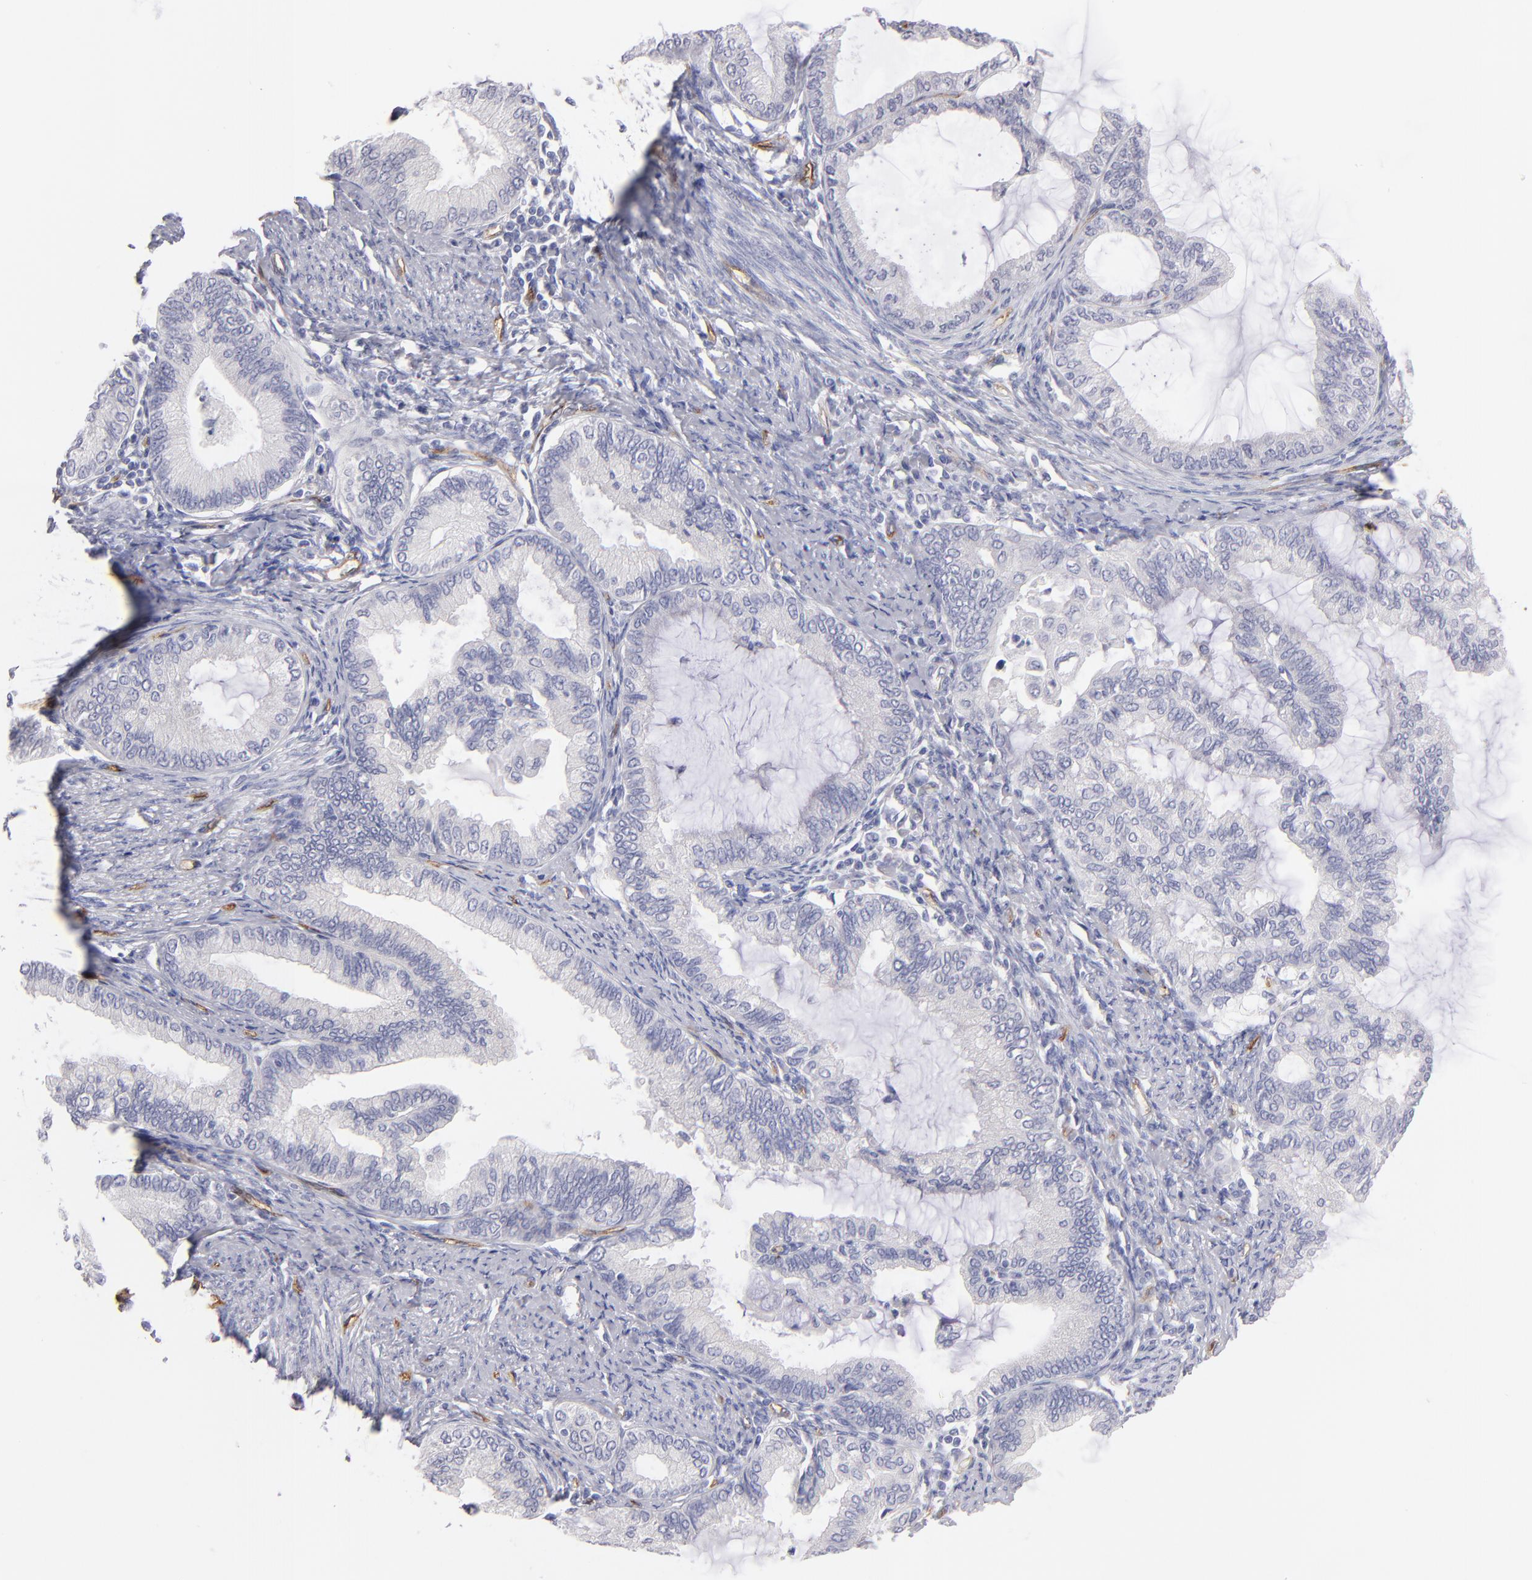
{"staining": {"intensity": "negative", "quantity": "none", "location": "none"}, "tissue": "endometrial cancer", "cell_type": "Tumor cells", "image_type": "cancer", "snomed": [{"axis": "morphology", "description": "Adenocarcinoma, NOS"}, {"axis": "topography", "description": "Endometrium"}], "caption": "Immunohistochemical staining of human endometrial cancer exhibits no significant positivity in tumor cells.", "gene": "PLVAP", "patient": {"sex": "female", "age": 86}}